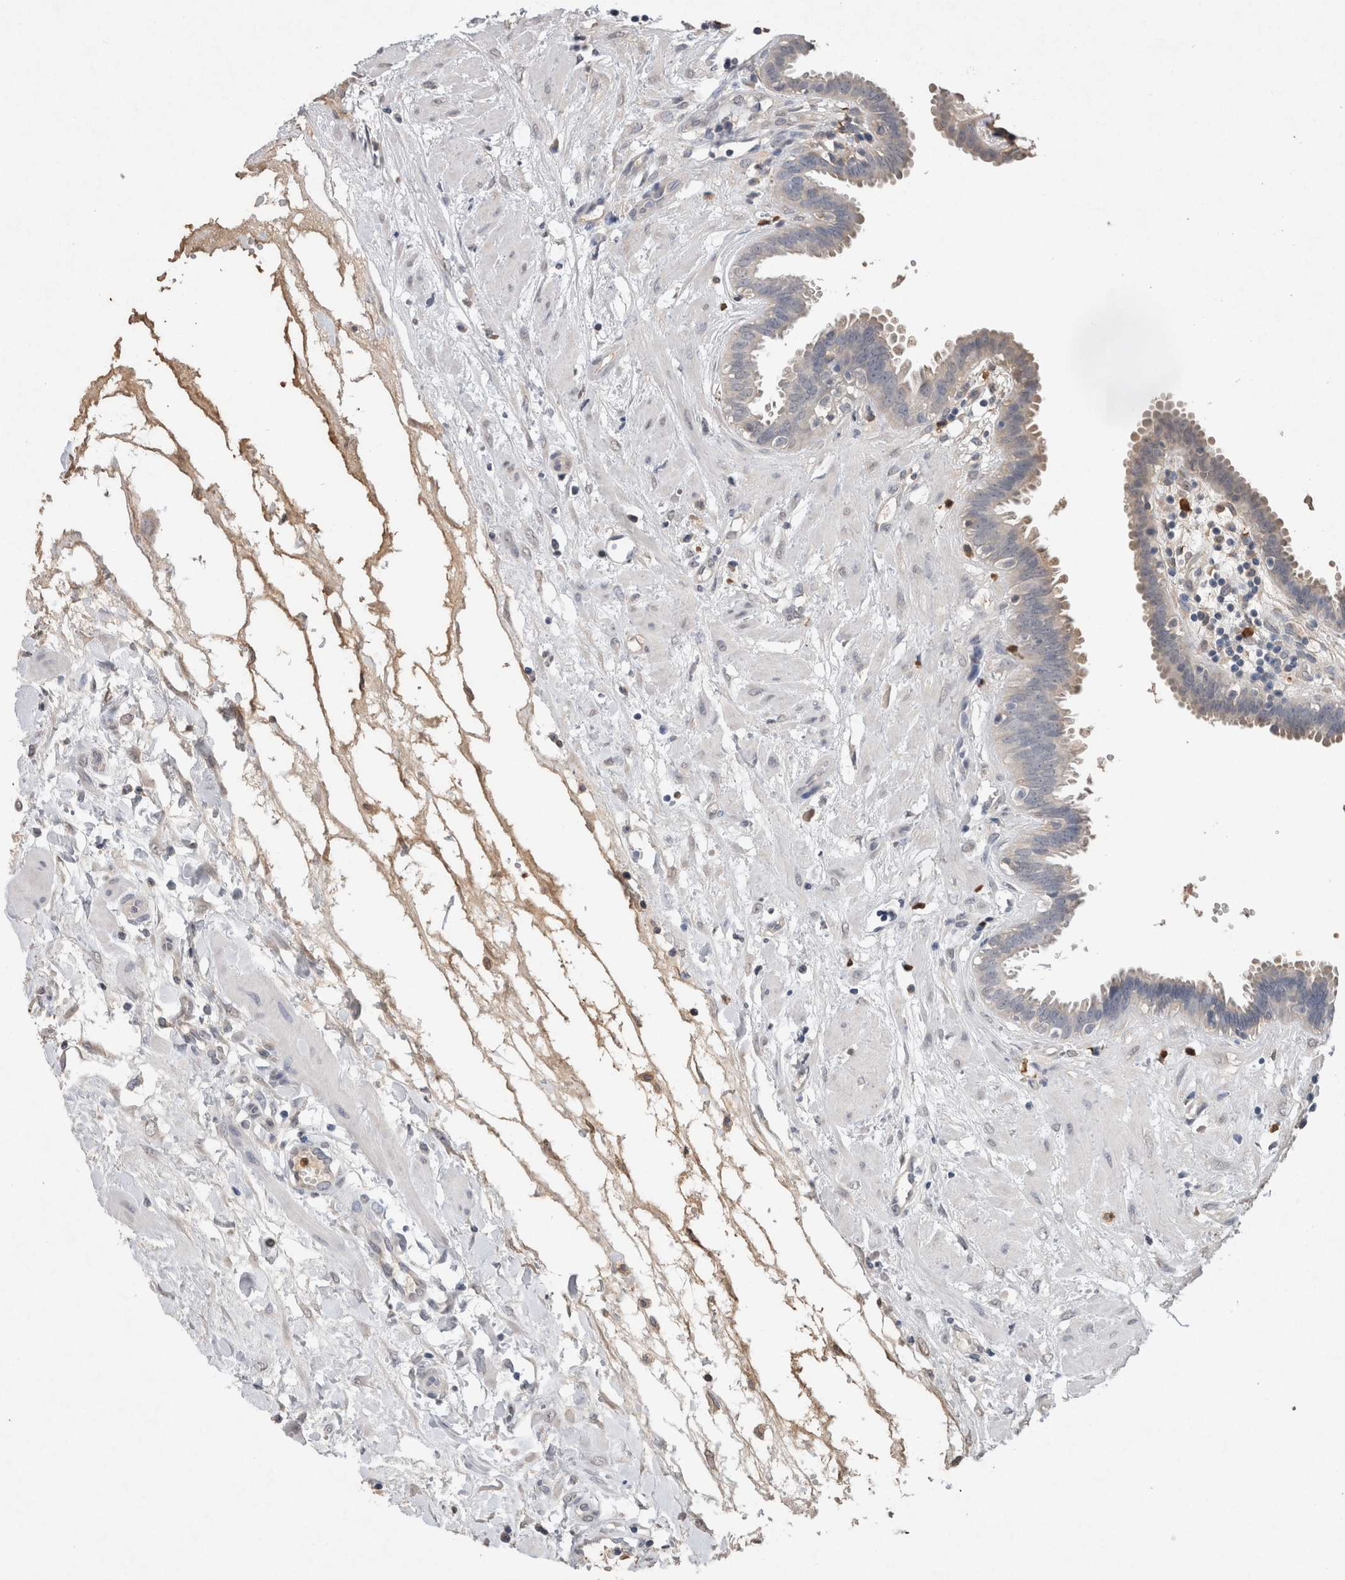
{"staining": {"intensity": "negative", "quantity": "none", "location": "none"}, "tissue": "fallopian tube", "cell_type": "Glandular cells", "image_type": "normal", "snomed": [{"axis": "morphology", "description": "Normal tissue, NOS"}, {"axis": "topography", "description": "Fallopian tube"}, {"axis": "topography", "description": "Placenta"}], "caption": "Human fallopian tube stained for a protein using IHC shows no positivity in glandular cells.", "gene": "FABP7", "patient": {"sex": "female", "age": 32}}